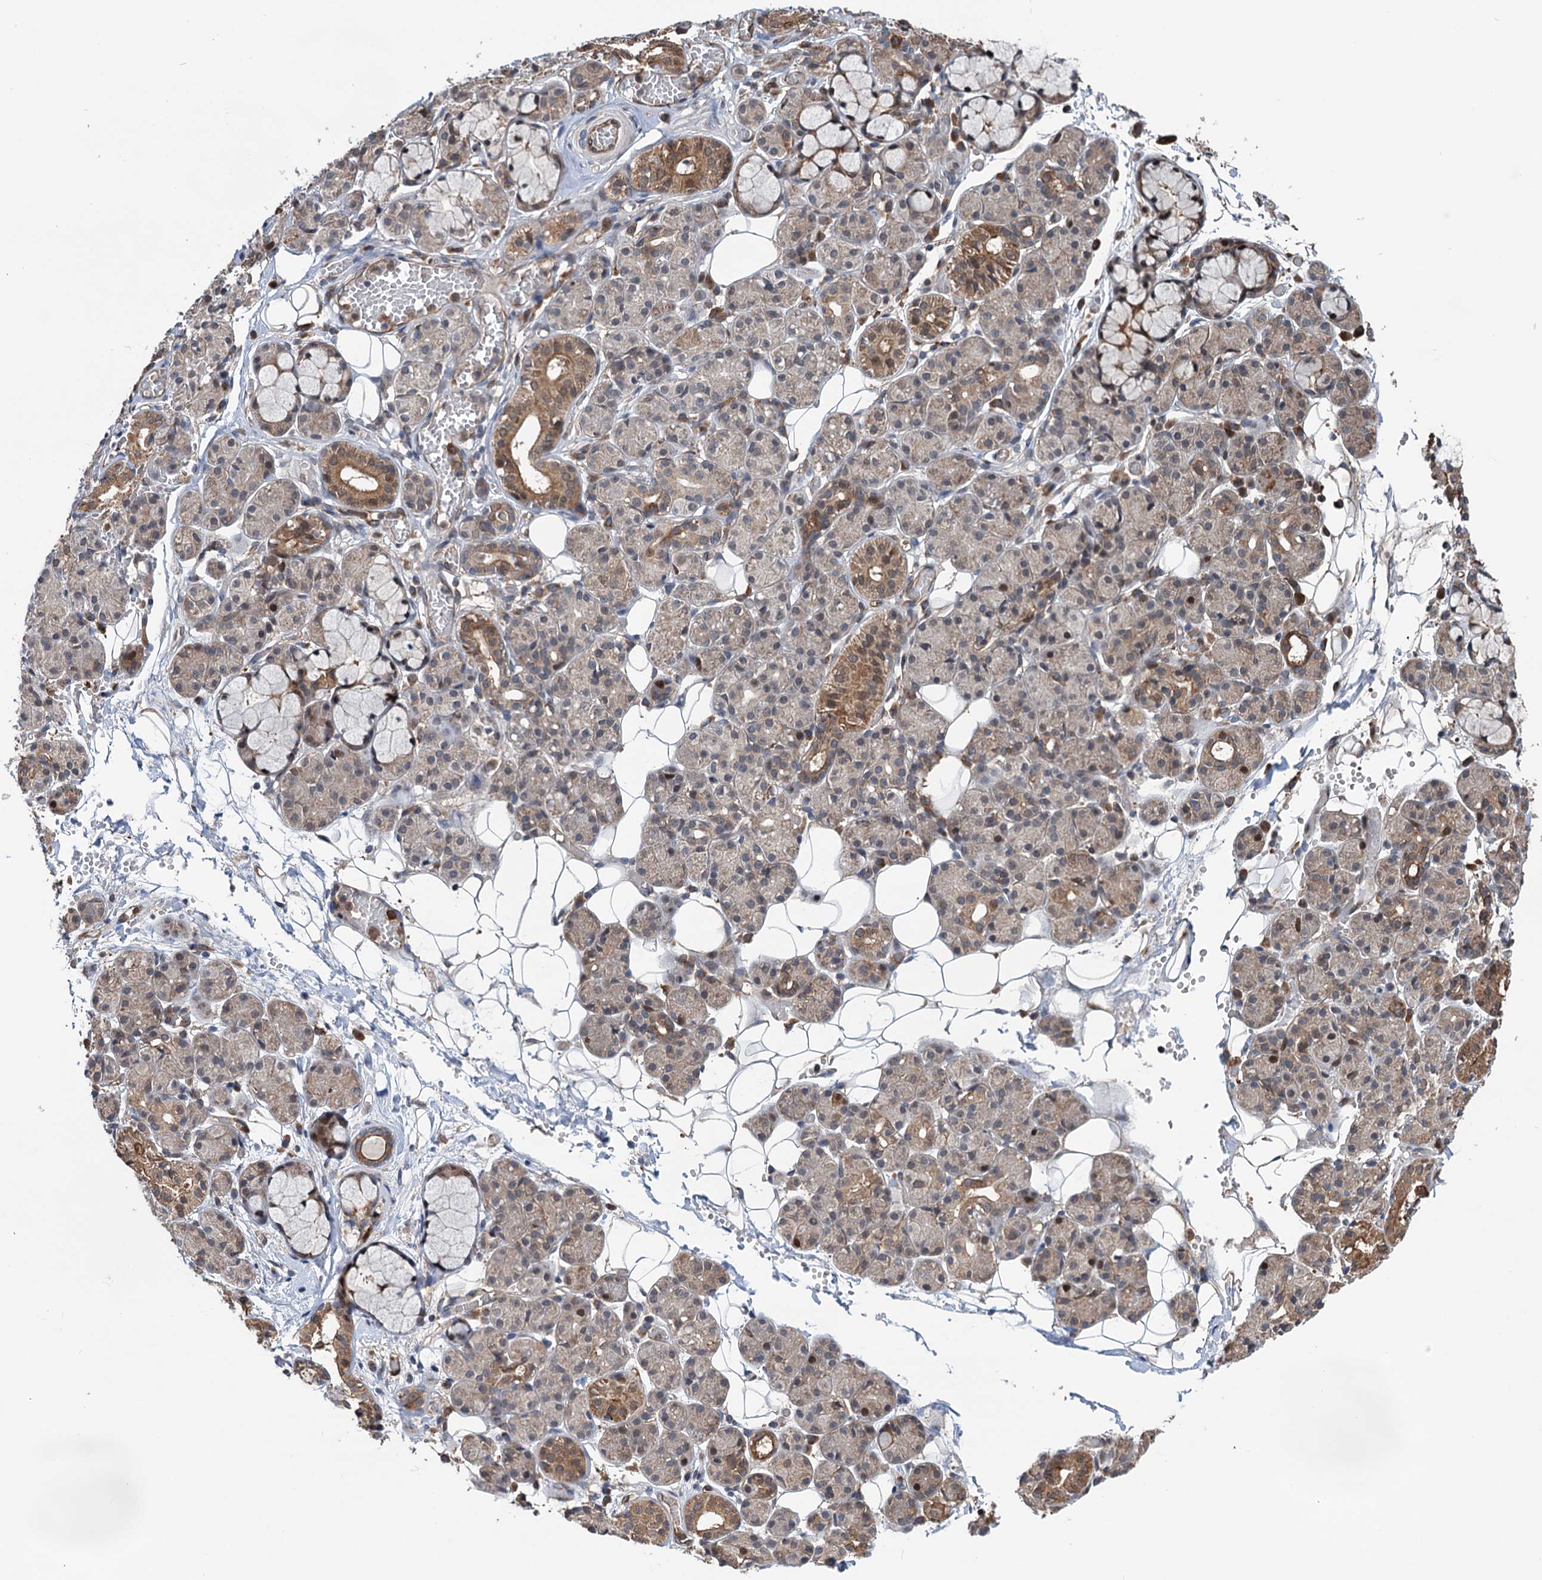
{"staining": {"intensity": "moderate", "quantity": "25%-75%", "location": "cytoplasmic/membranous"}, "tissue": "salivary gland", "cell_type": "Glandular cells", "image_type": "normal", "snomed": [{"axis": "morphology", "description": "Normal tissue, NOS"}, {"axis": "topography", "description": "Salivary gland"}], "caption": "Immunohistochemistry (IHC) (DAB (3,3'-diaminobenzidine)) staining of benign salivary gland shows moderate cytoplasmic/membranous protein staining in about 25%-75% of glandular cells. (DAB (3,3'-diaminobenzidine) = brown stain, brightfield microscopy at high magnification).", "gene": "NCAPD2", "patient": {"sex": "male", "age": 63}}